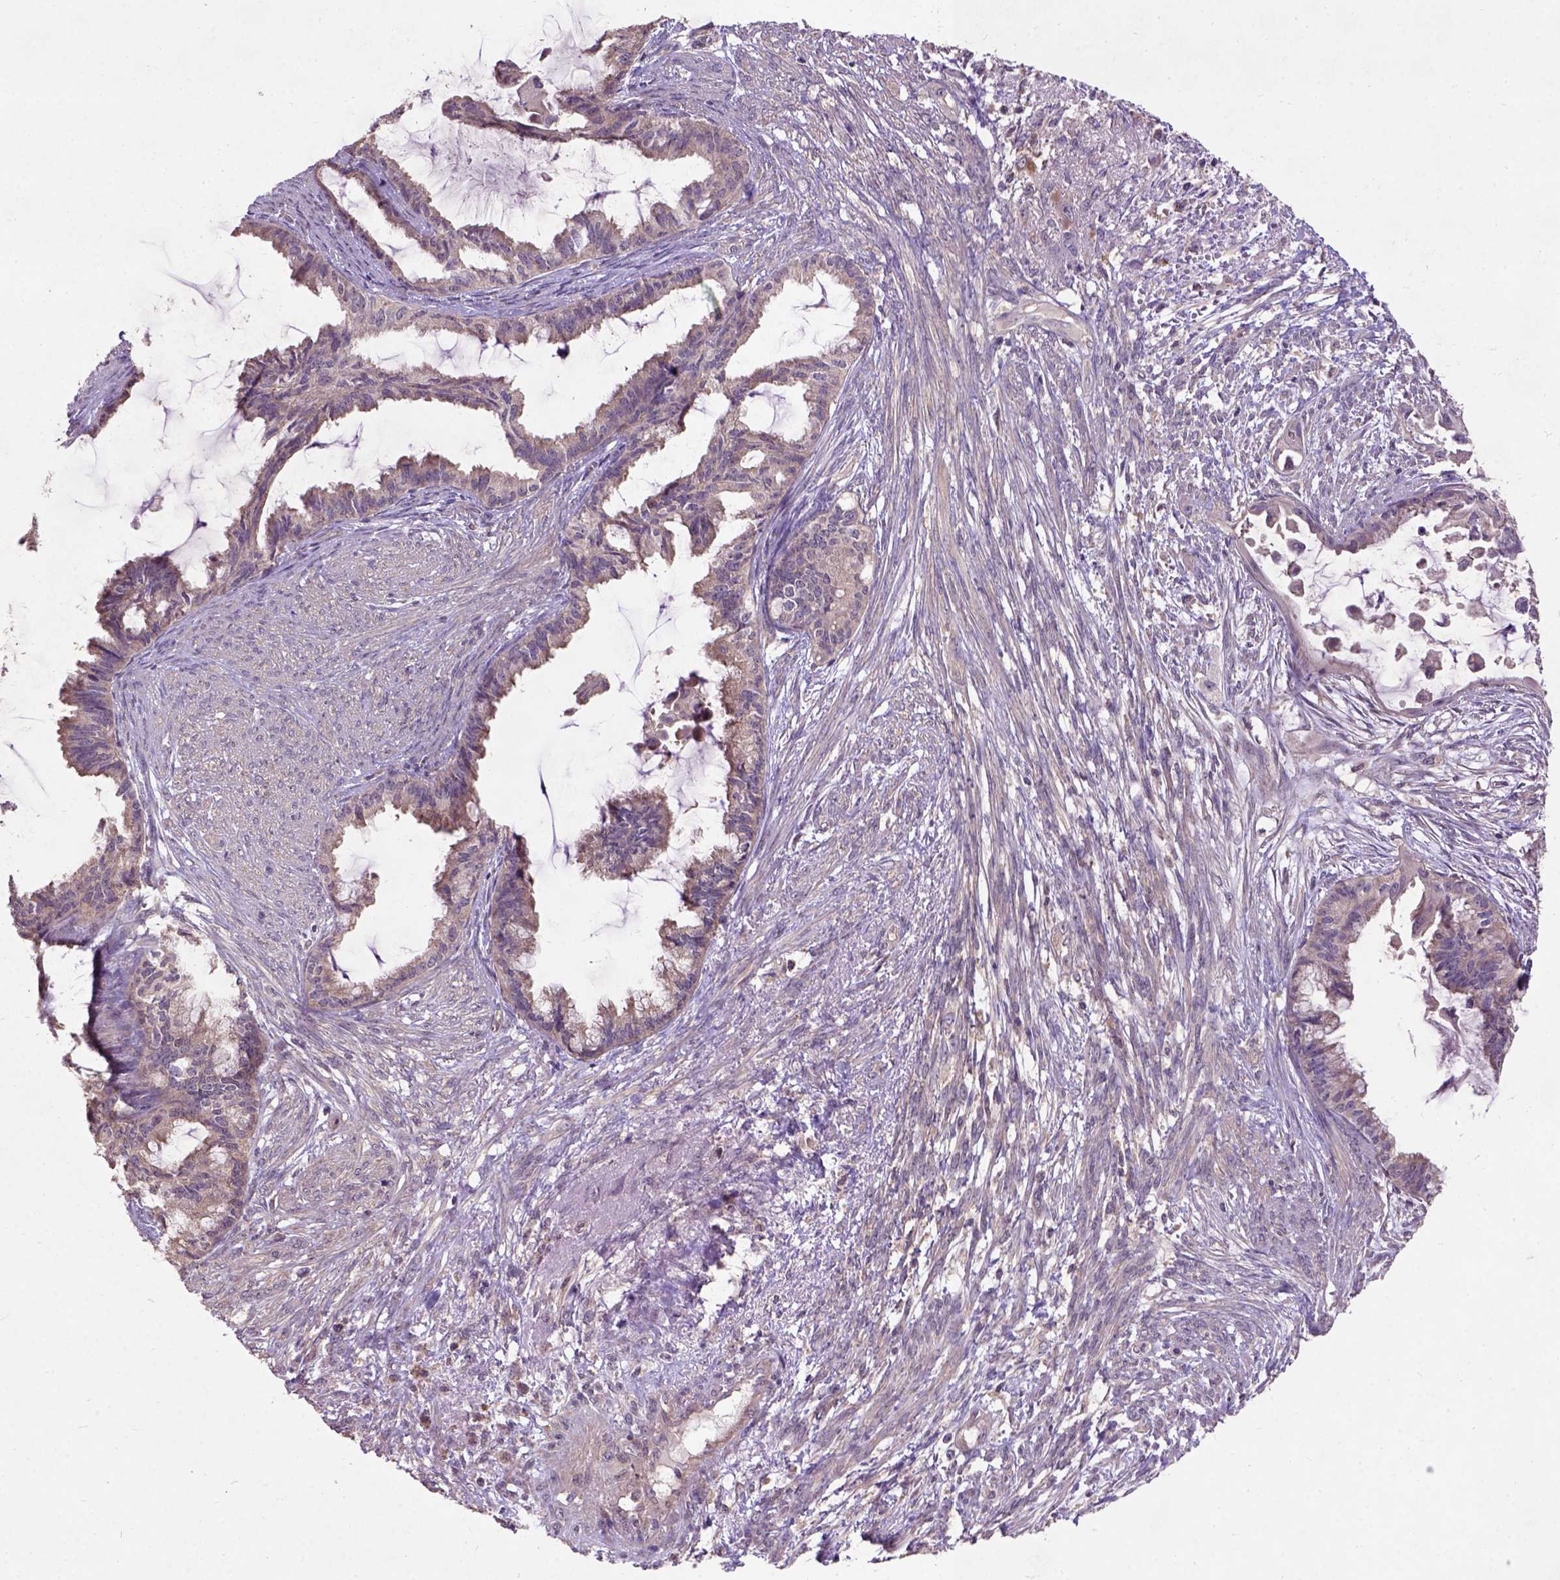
{"staining": {"intensity": "weak", "quantity": "25%-75%", "location": "cytoplasmic/membranous"}, "tissue": "endometrial cancer", "cell_type": "Tumor cells", "image_type": "cancer", "snomed": [{"axis": "morphology", "description": "Adenocarcinoma, NOS"}, {"axis": "topography", "description": "Endometrium"}], "caption": "Endometrial cancer (adenocarcinoma) stained for a protein (brown) exhibits weak cytoplasmic/membranous positive staining in about 25%-75% of tumor cells.", "gene": "KBTBD8", "patient": {"sex": "female", "age": 86}}